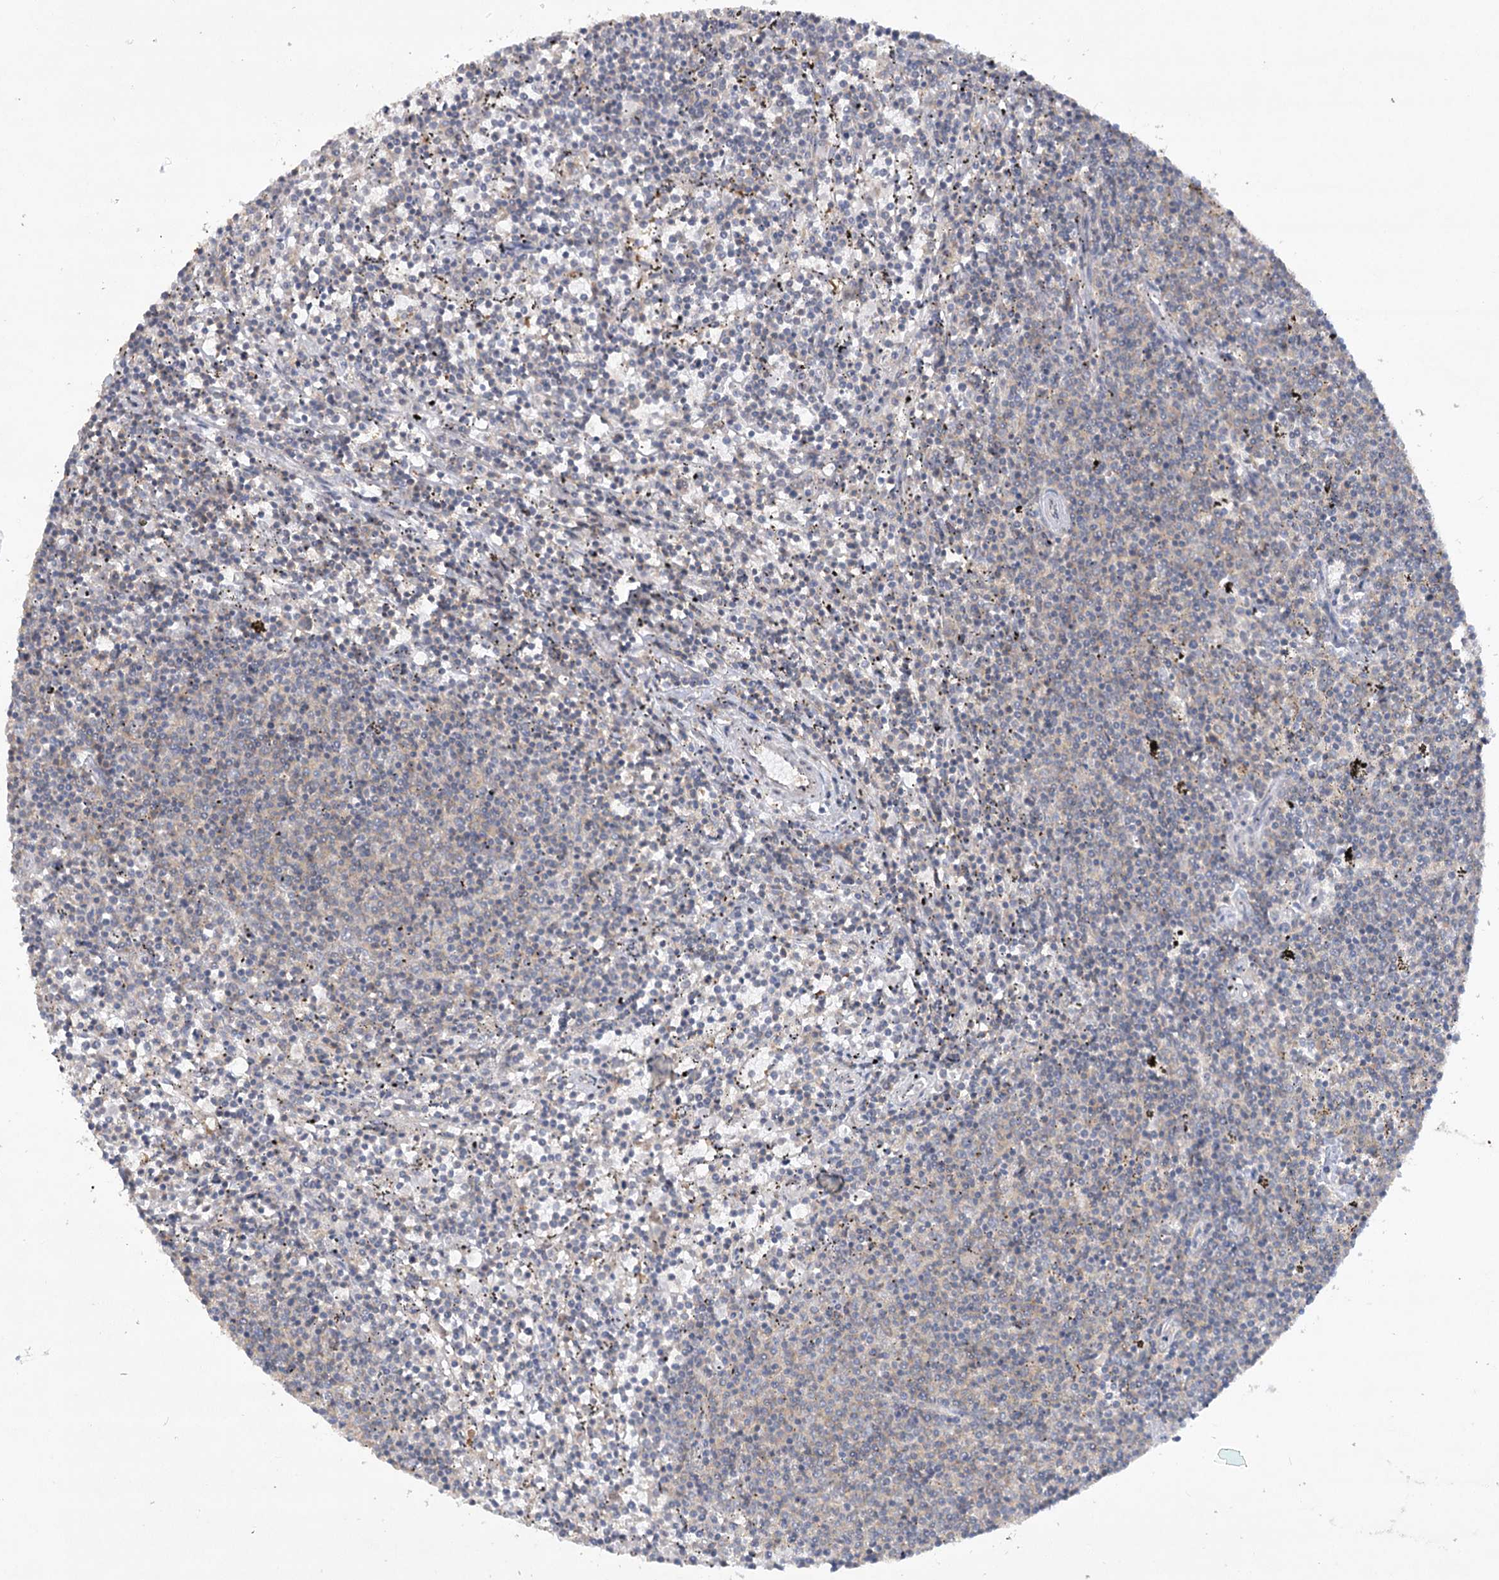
{"staining": {"intensity": "negative", "quantity": "none", "location": "none"}, "tissue": "lymphoma", "cell_type": "Tumor cells", "image_type": "cancer", "snomed": [{"axis": "morphology", "description": "Malignant lymphoma, non-Hodgkin's type, Low grade"}, {"axis": "topography", "description": "Spleen"}], "caption": "An immunohistochemistry image of lymphoma is shown. There is no staining in tumor cells of lymphoma.", "gene": "TRAF3IP1", "patient": {"sex": "female", "age": 50}}